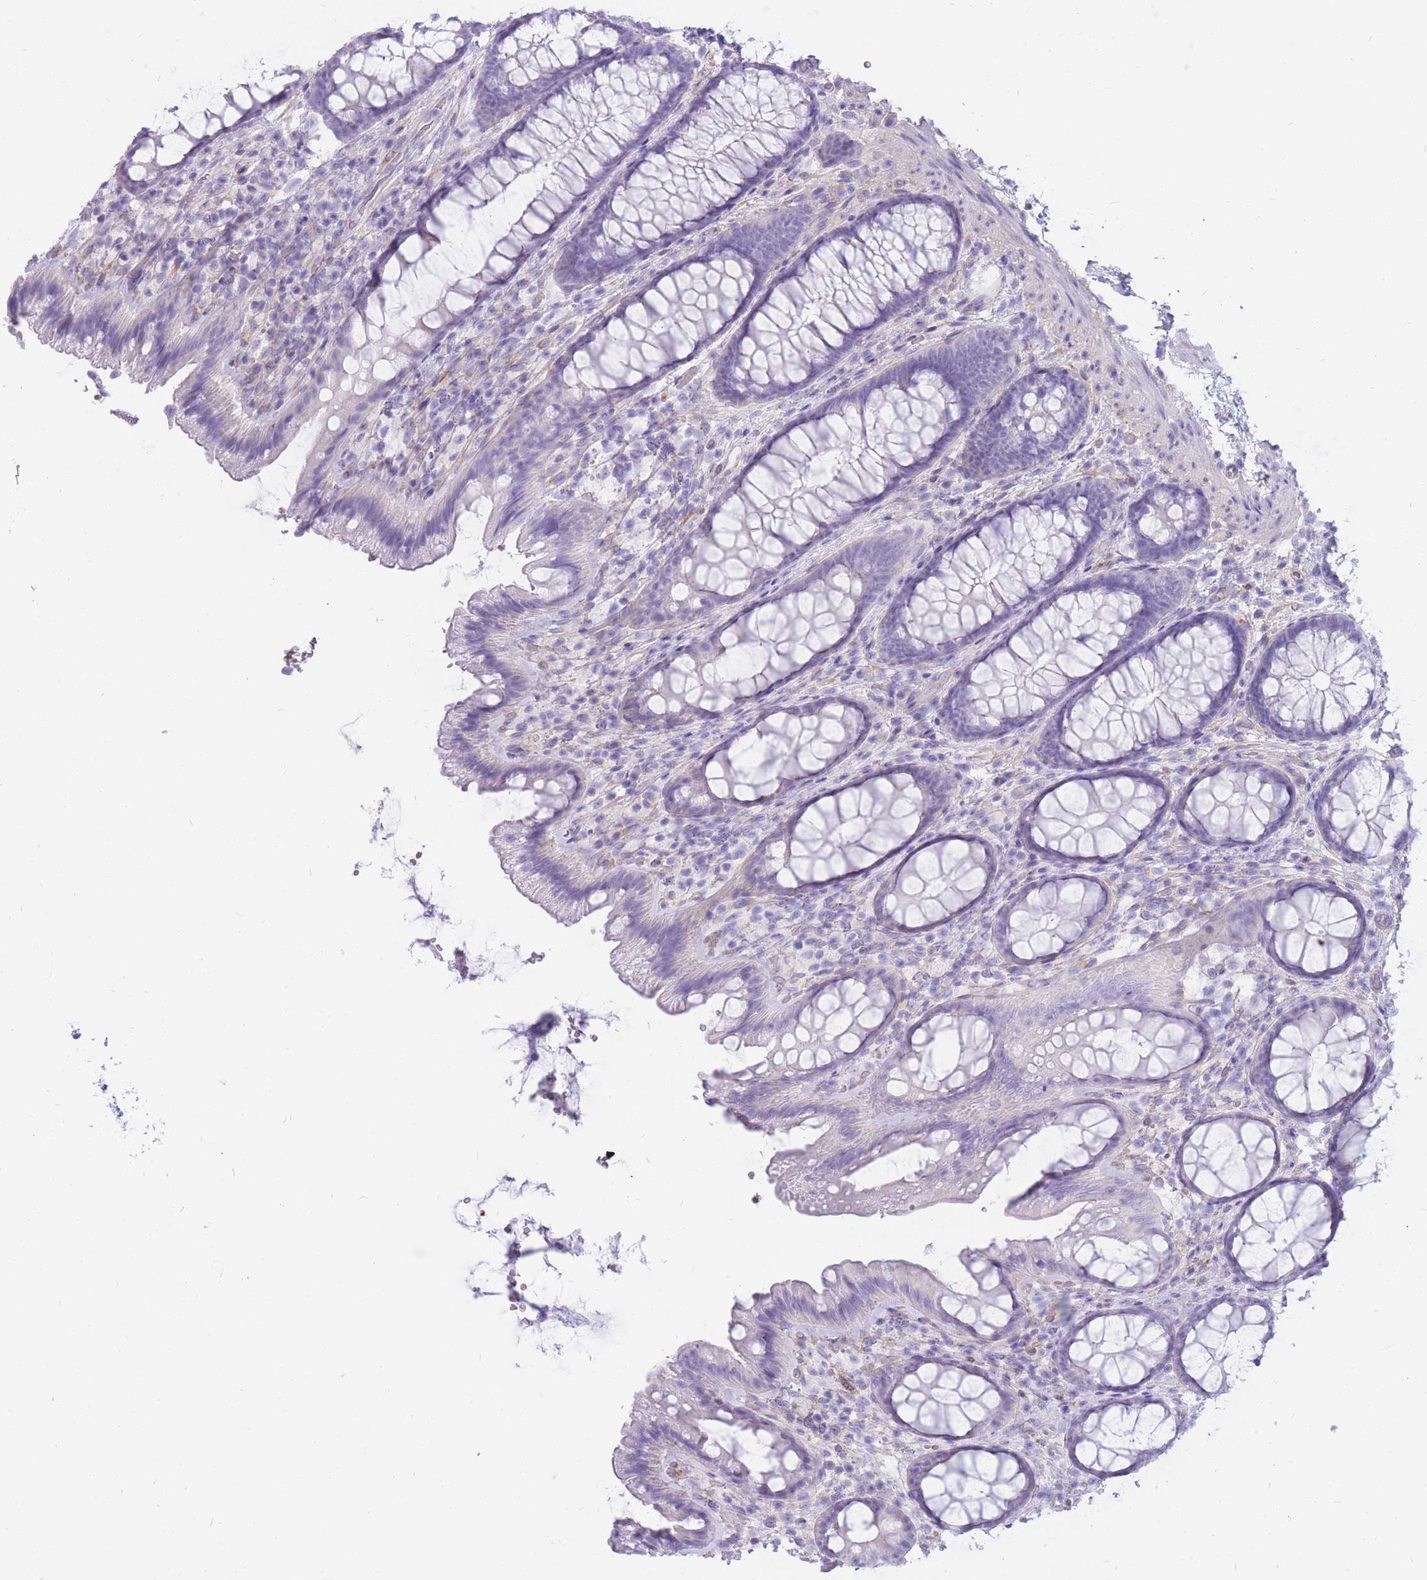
{"staining": {"intensity": "weak", "quantity": ">75%", "location": "cytoplasmic/membranous"}, "tissue": "colon", "cell_type": "Endothelial cells", "image_type": "normal", "snomed": [{"axis": "morphology", "description": "Normal tissue, NOS"}, {"axis": "topography", "description": "Colon"}], "caption": "High-magnification brightfield microscopy of benign colon stained with DAB (brown) and counterstained with hematoxylin (blue). endothelial cells exhibit weak cytoplasmic/membranous staining is identified in about>75% of cells. The staining is performed using DAB brown chromogen to label protein expression. The nuclei are counter-stained blue using hematoxylin.", "gene": "MTSS2", "patient": {"sex": "male", "age": 46}}